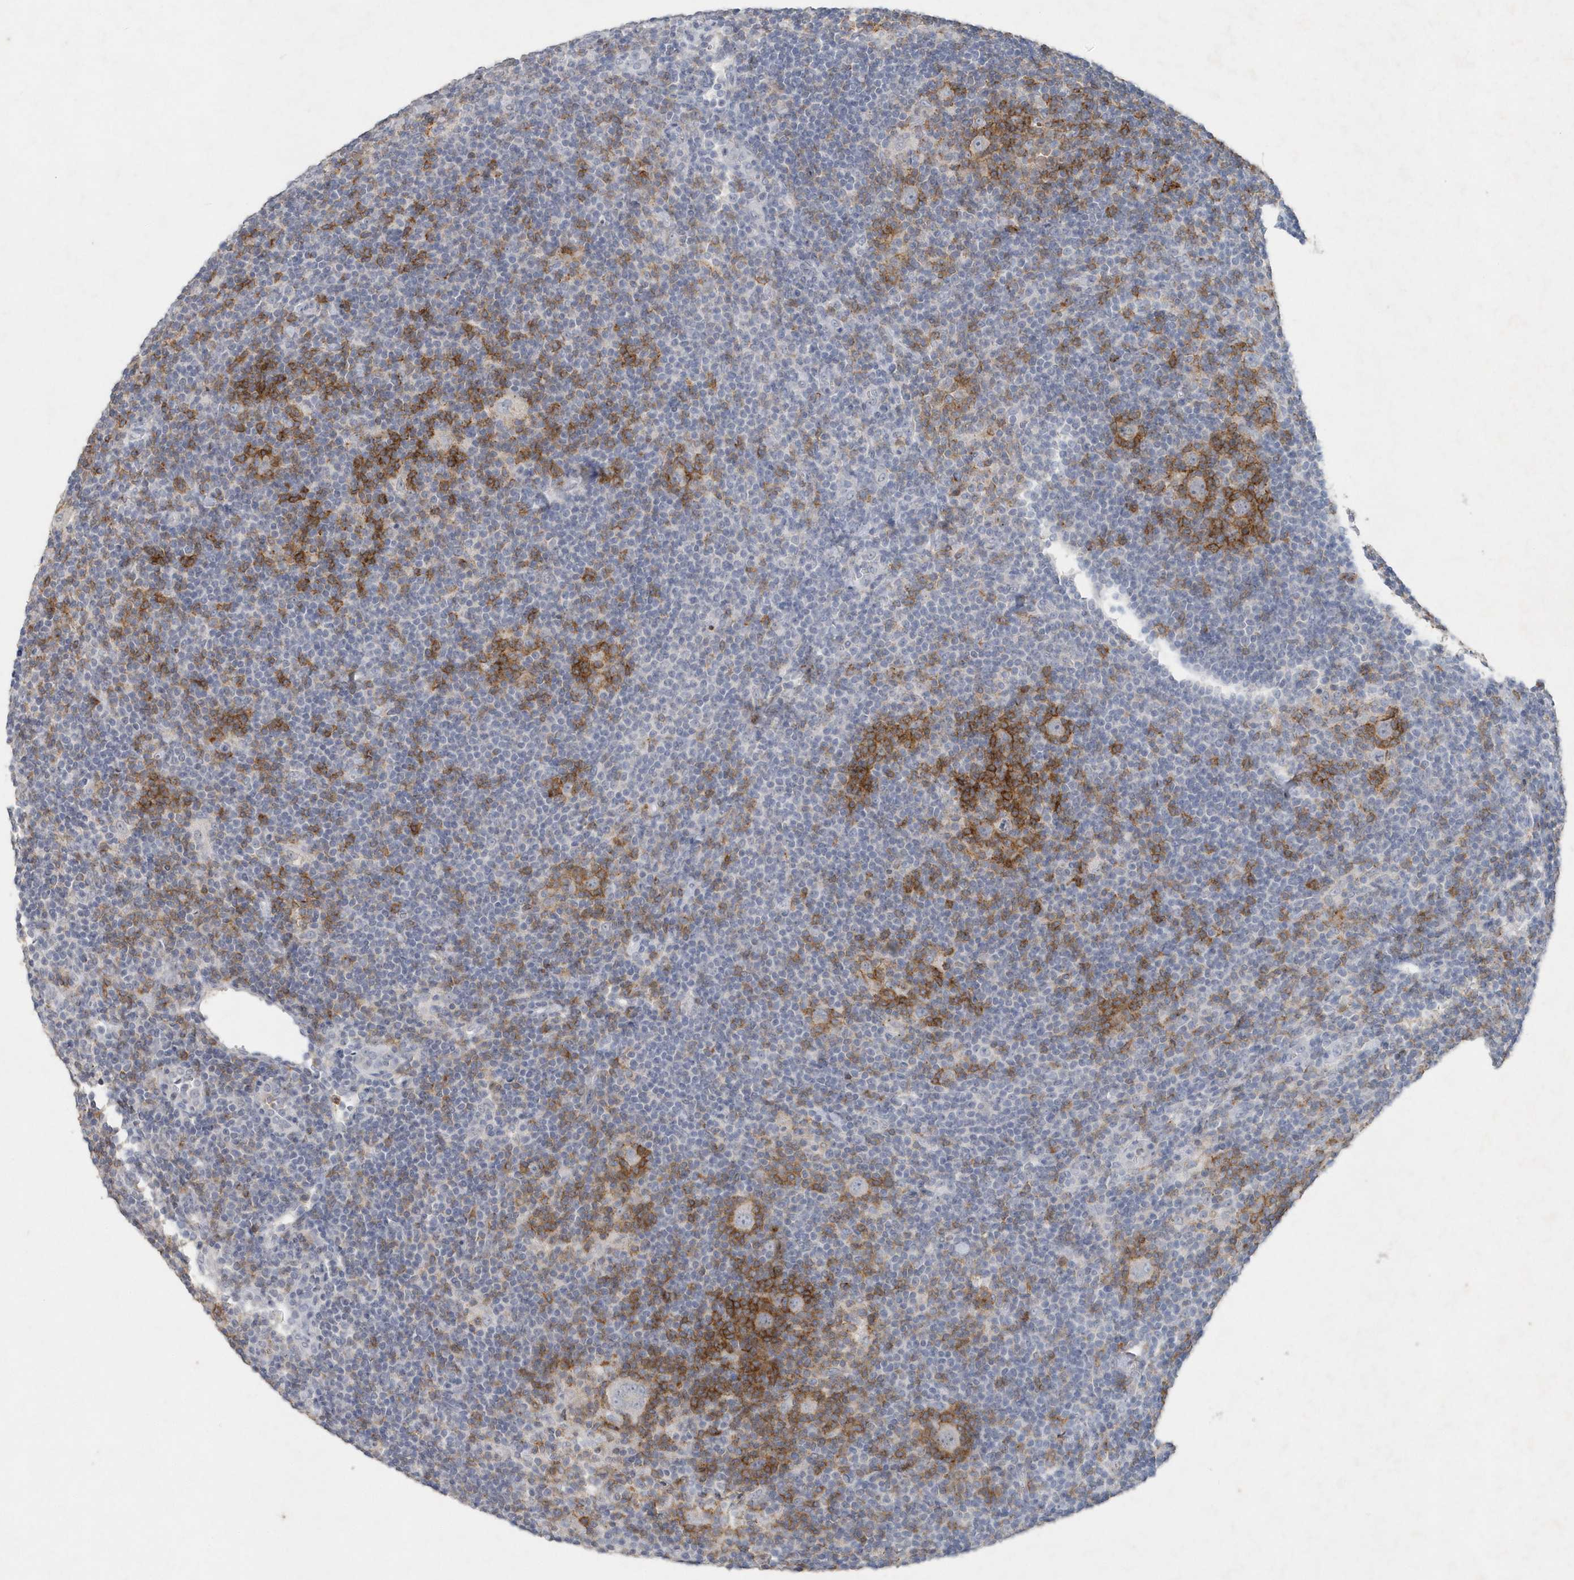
{"staining": {"intensity": "negative", "quantity": "none", "location": "none"}, "tissue": "lymphoma", "cell_type": "Tumor cells", "image_type": "cancer", "snomed": [{"axis": "morphology", "description": "Hodgkin's disease, NOS"}, {"axis": "topography", "description": "Lymph node"}], "caption": "The immunohistochemistry (IHC) image has no significant staining in tumor cells of lymphoma tissue.", "gene": "PDCD1", "patient": {"sex": "female", "age": 57}}